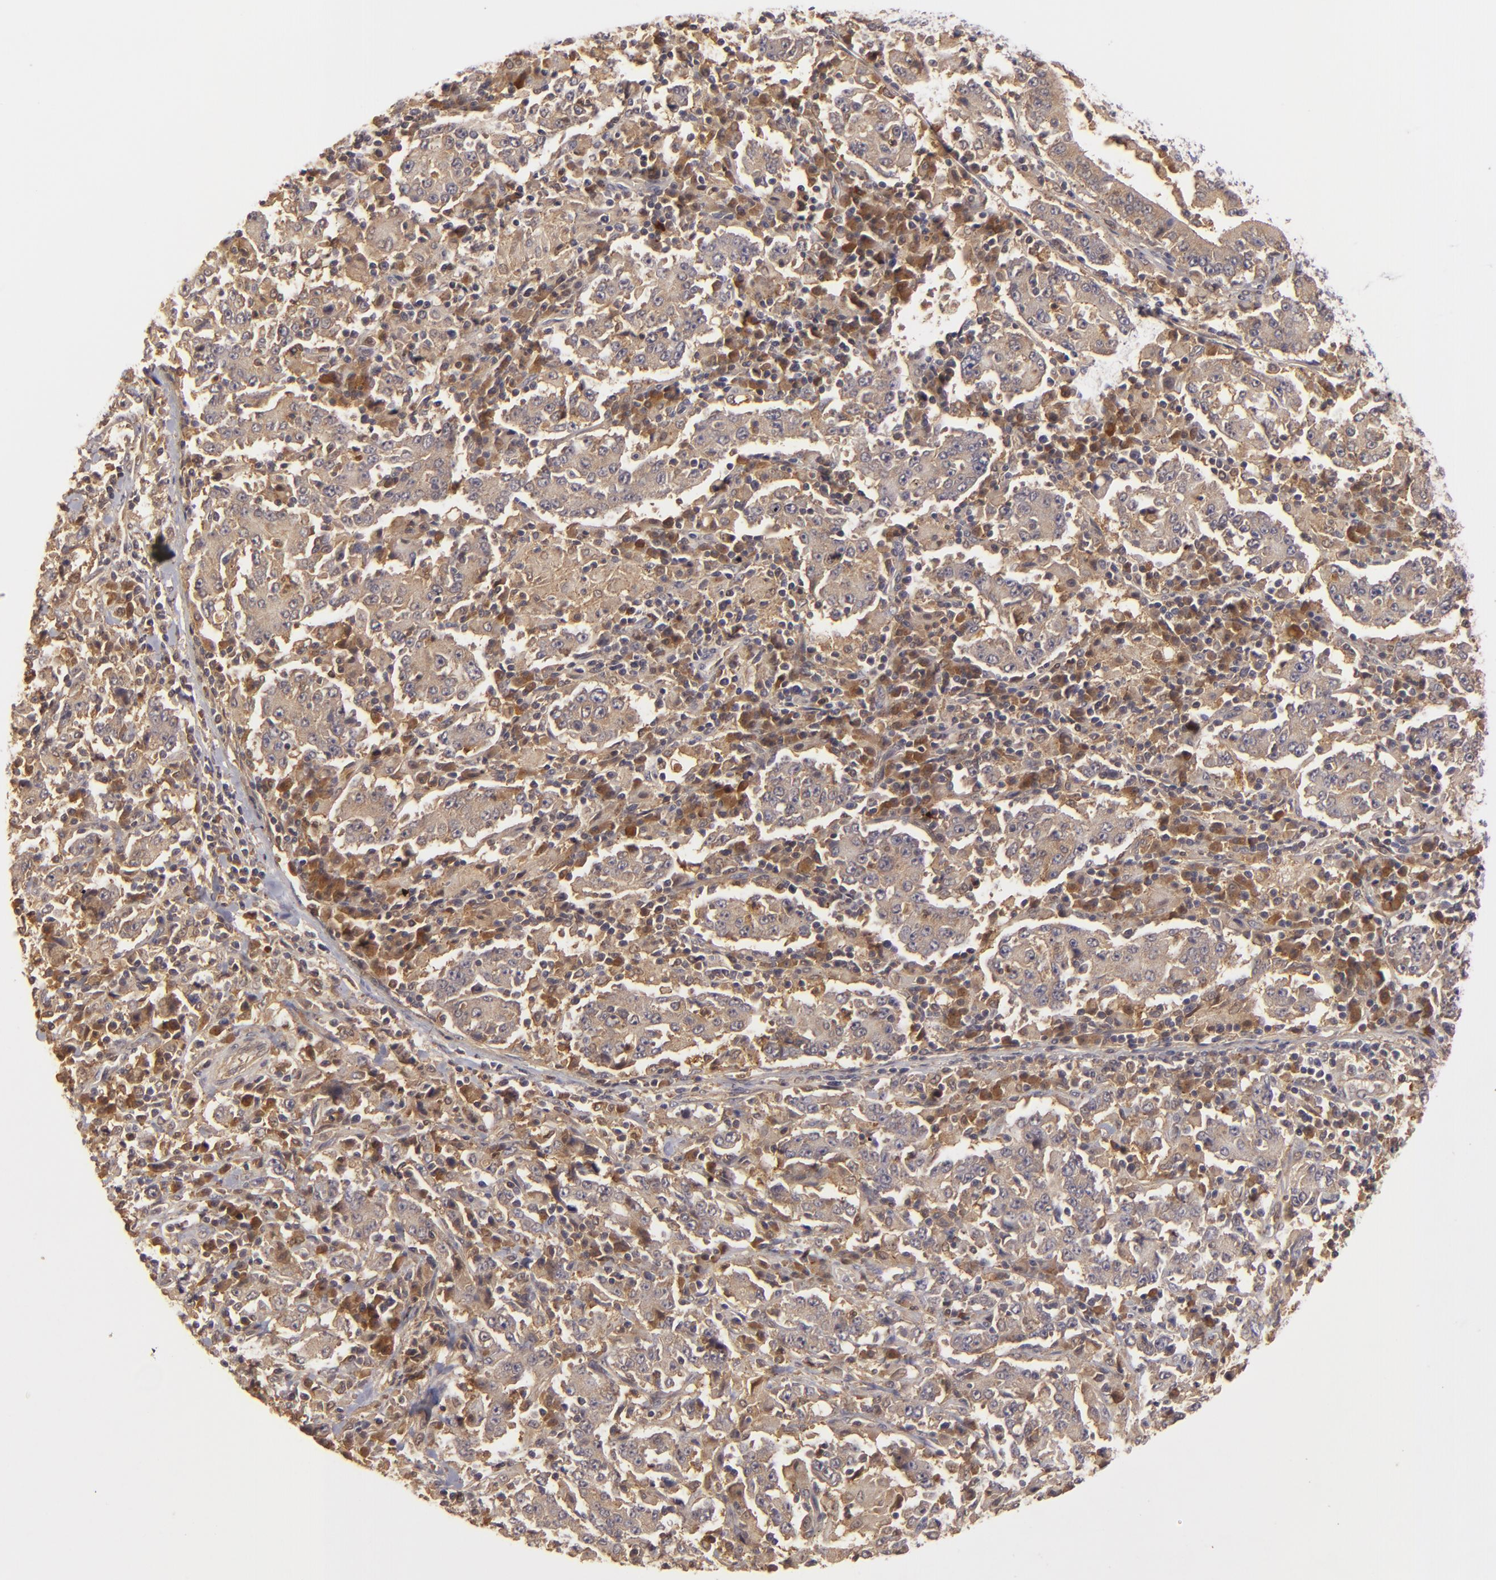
{"staining": {"intensity": "strong", "quantity": ">75%", "location": "cytoplasmic/membranous"}, "tissue": "stomach cancer", "cell_type": "Tumor cells", "image_type": "cancer", "snomed": [{"axis": "morphology", "description": "Normal tissue, NOS"}, {"axis": "morphology", "description": "Adenocarcinoma, NOS"}, {"axis": "topography", "description": "Stomach, upper"}, {"axis": "topography", "description": "Stomach"}], "caption": "A high amount of strong cytoplasmic/membranous positivity is appreciated in about >75% of tumor cells in stomach adenocarcinoma tissue.", "gene": "PRKCD", "patient": {"sex": "male", "age": 59}}